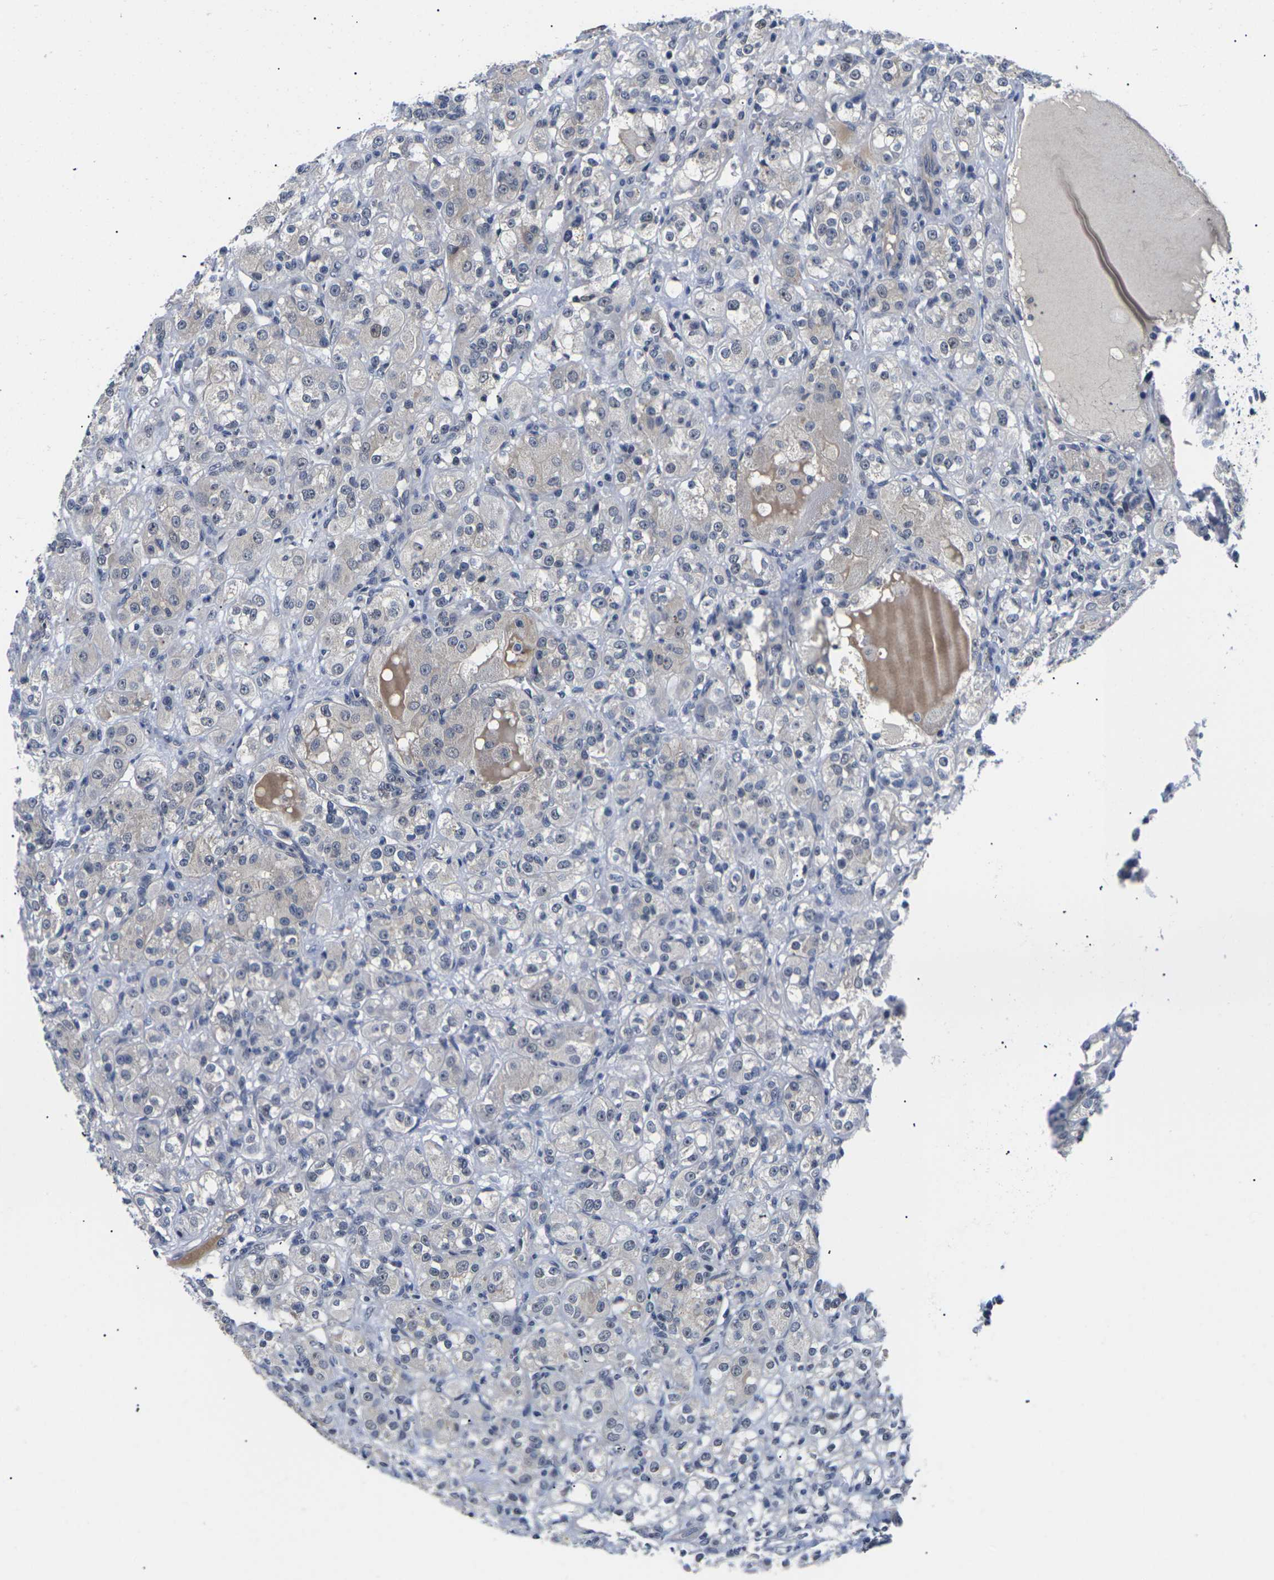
{"staining": {"intensity": "weak", "quantity": "<25%", "location": "cytoplasmic/membranous"}, "tissue": "renal cancer", "cell_type": "Tumor cells", "image_type": "cancer", "snomed": [{"axis": "morphology", "description": "Normal tissue, NOS"}, {"axis": "morphology", "description": "Adenocarcinoma, NOS"}, {"axis": "topography", "description": "Kidney"}], "caption": "This is an immunohistochemistry (IHC) photomicrograph of adenocarcinoma (renal). There is no positivity in tumor cells.", "gene": "ST6GAL2", "patient": {"sex": "male", "age": 61}}